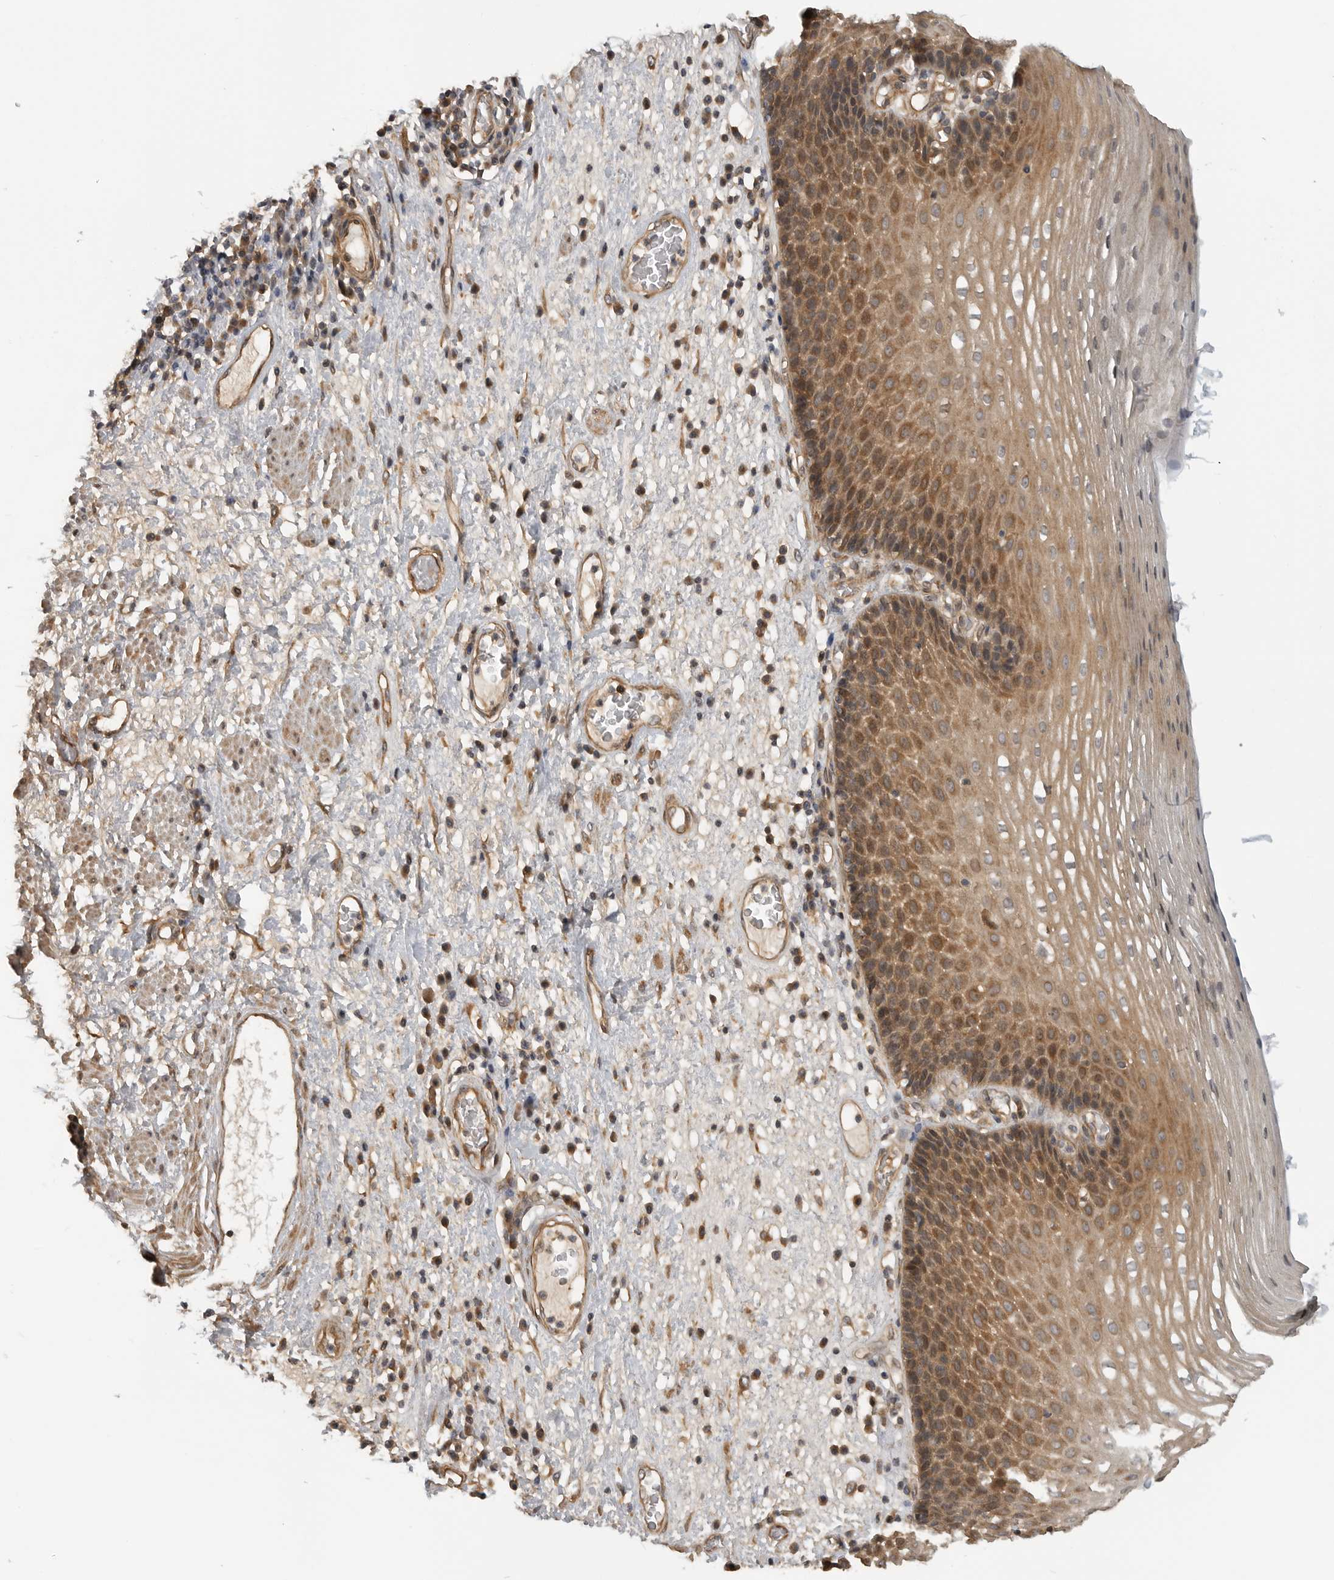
{"staining": {"intensity": "moderate", "quantity": ">75%", "location": "cytoplasmic/membranous"}, "tissue": "esophagus", "cell_type": "Squamous epithelial cells", "image_type": "normal", "snomed": [{"axis": "morphology", "description": "Normal tissue, NOS"}, {"axis": "morphology", "description": "Adenocarcinoma, NOS"}, {"axis": "topography", "description": "Esophagus"}], "caption": "A high-resolution micrograph shows immunohistochemistry (IHC) staining of unremarkable esophagus, which exhibits moderate cytoplasmic/membranous positivity in about >75% of squamous epithelial cells.", "gene": "CUEDC1", "patient": {"sex": "male", "age": 62}}